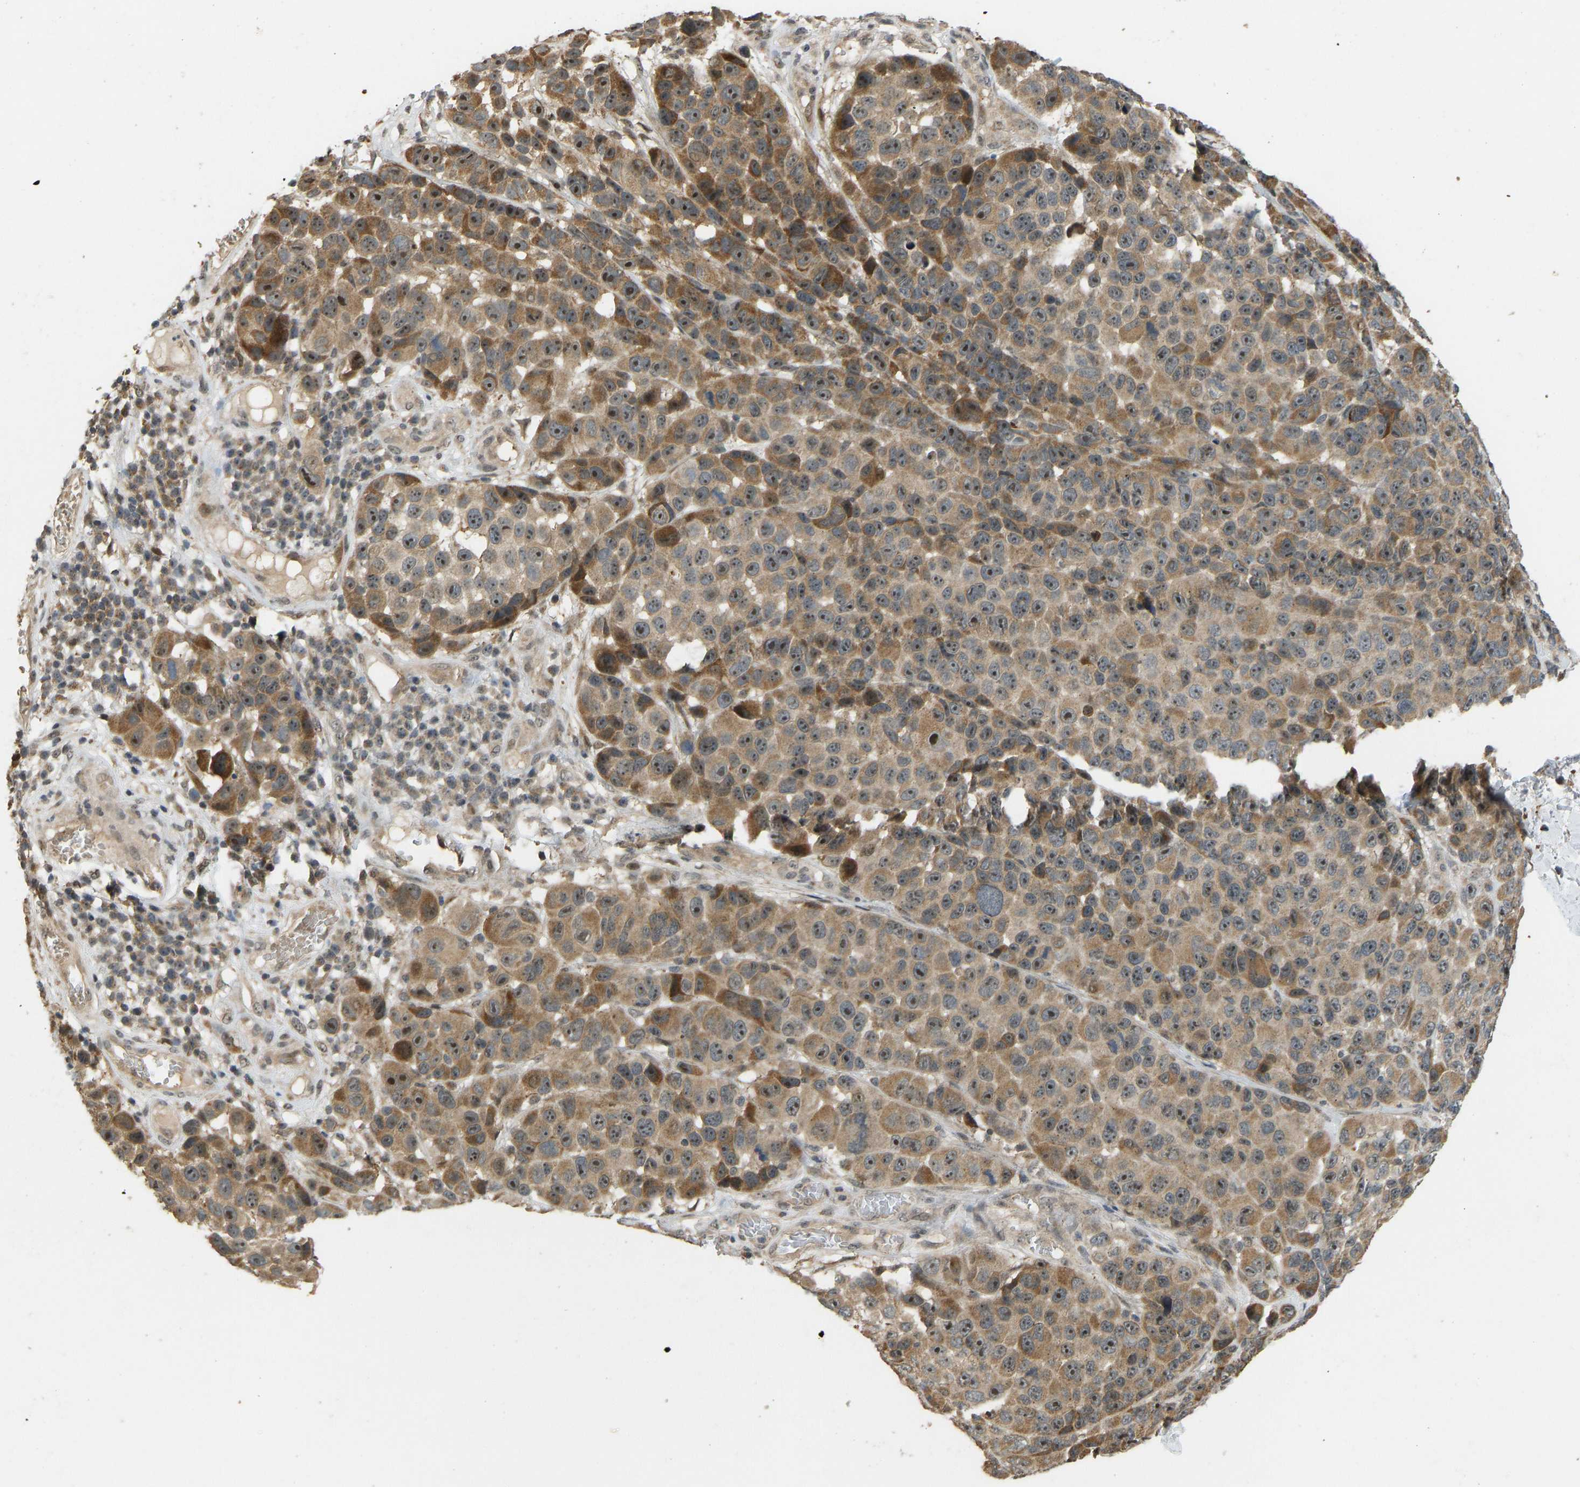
{"staining": {"intensity": "moderate", "quantity": ">75%", "location": "cytoplasmic/membranous,nuclear"}, "tissue": "melanoma", "cell_type": "Tumor cells", "image_type": "cancer", "snomed": [{"axis": "morphology", "description": "Malignant melanoma, NOS"}, {"axis": "topography", "description": "Skin"}], "caption": "Protein expression analysis of melanoma demonstrates moderate cytoplasmic/membranous and nuclear expression in about >75% of tumor cells. (Brightfield microscopy of DAB IHC at high magnification).", "gene": "ACADS", "patient": {"sex": "male", "age": 53}}